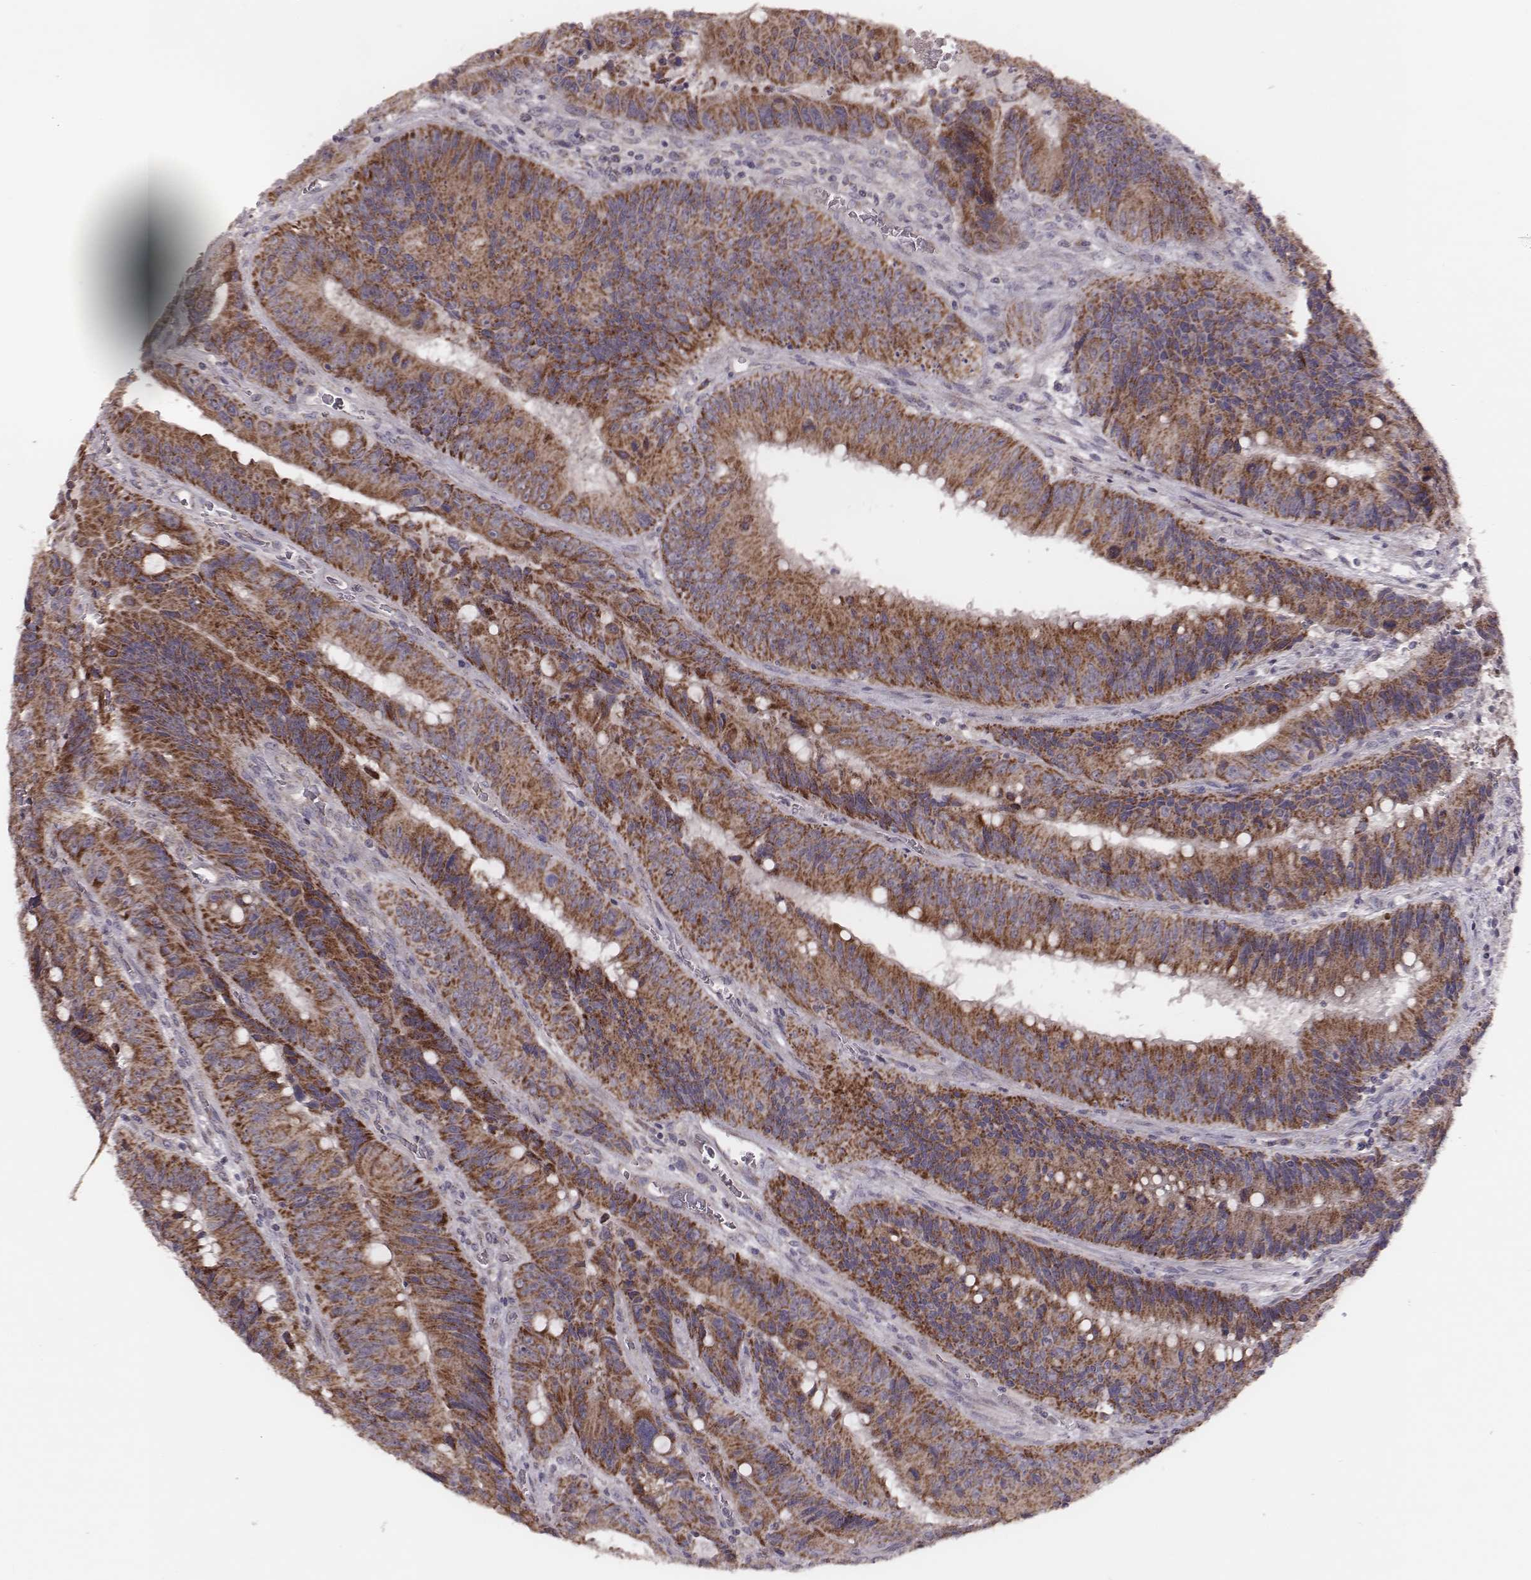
{"staining": {"intensity": "moderate", "quantity": ">75%", "location": "cytoplasmic/membranous"}, "tissue": "colorectal cancer", "cell_type": "Tumor cells", "image_type": "cancer", "snomed": [{"axis": "morphology", "description": "Adenocarcinoma, NOS"}, {"axis": "topography", "description": "Rectum"}], "caption": "IHC of human adenocarcinoma (colorectal) reveals medium levels of moderate cytoplasmic/membranous positivity in approximately >75% of tumor cells.", "gene": "MRPS27", "patient": {"sex": "female", "age": 72}}